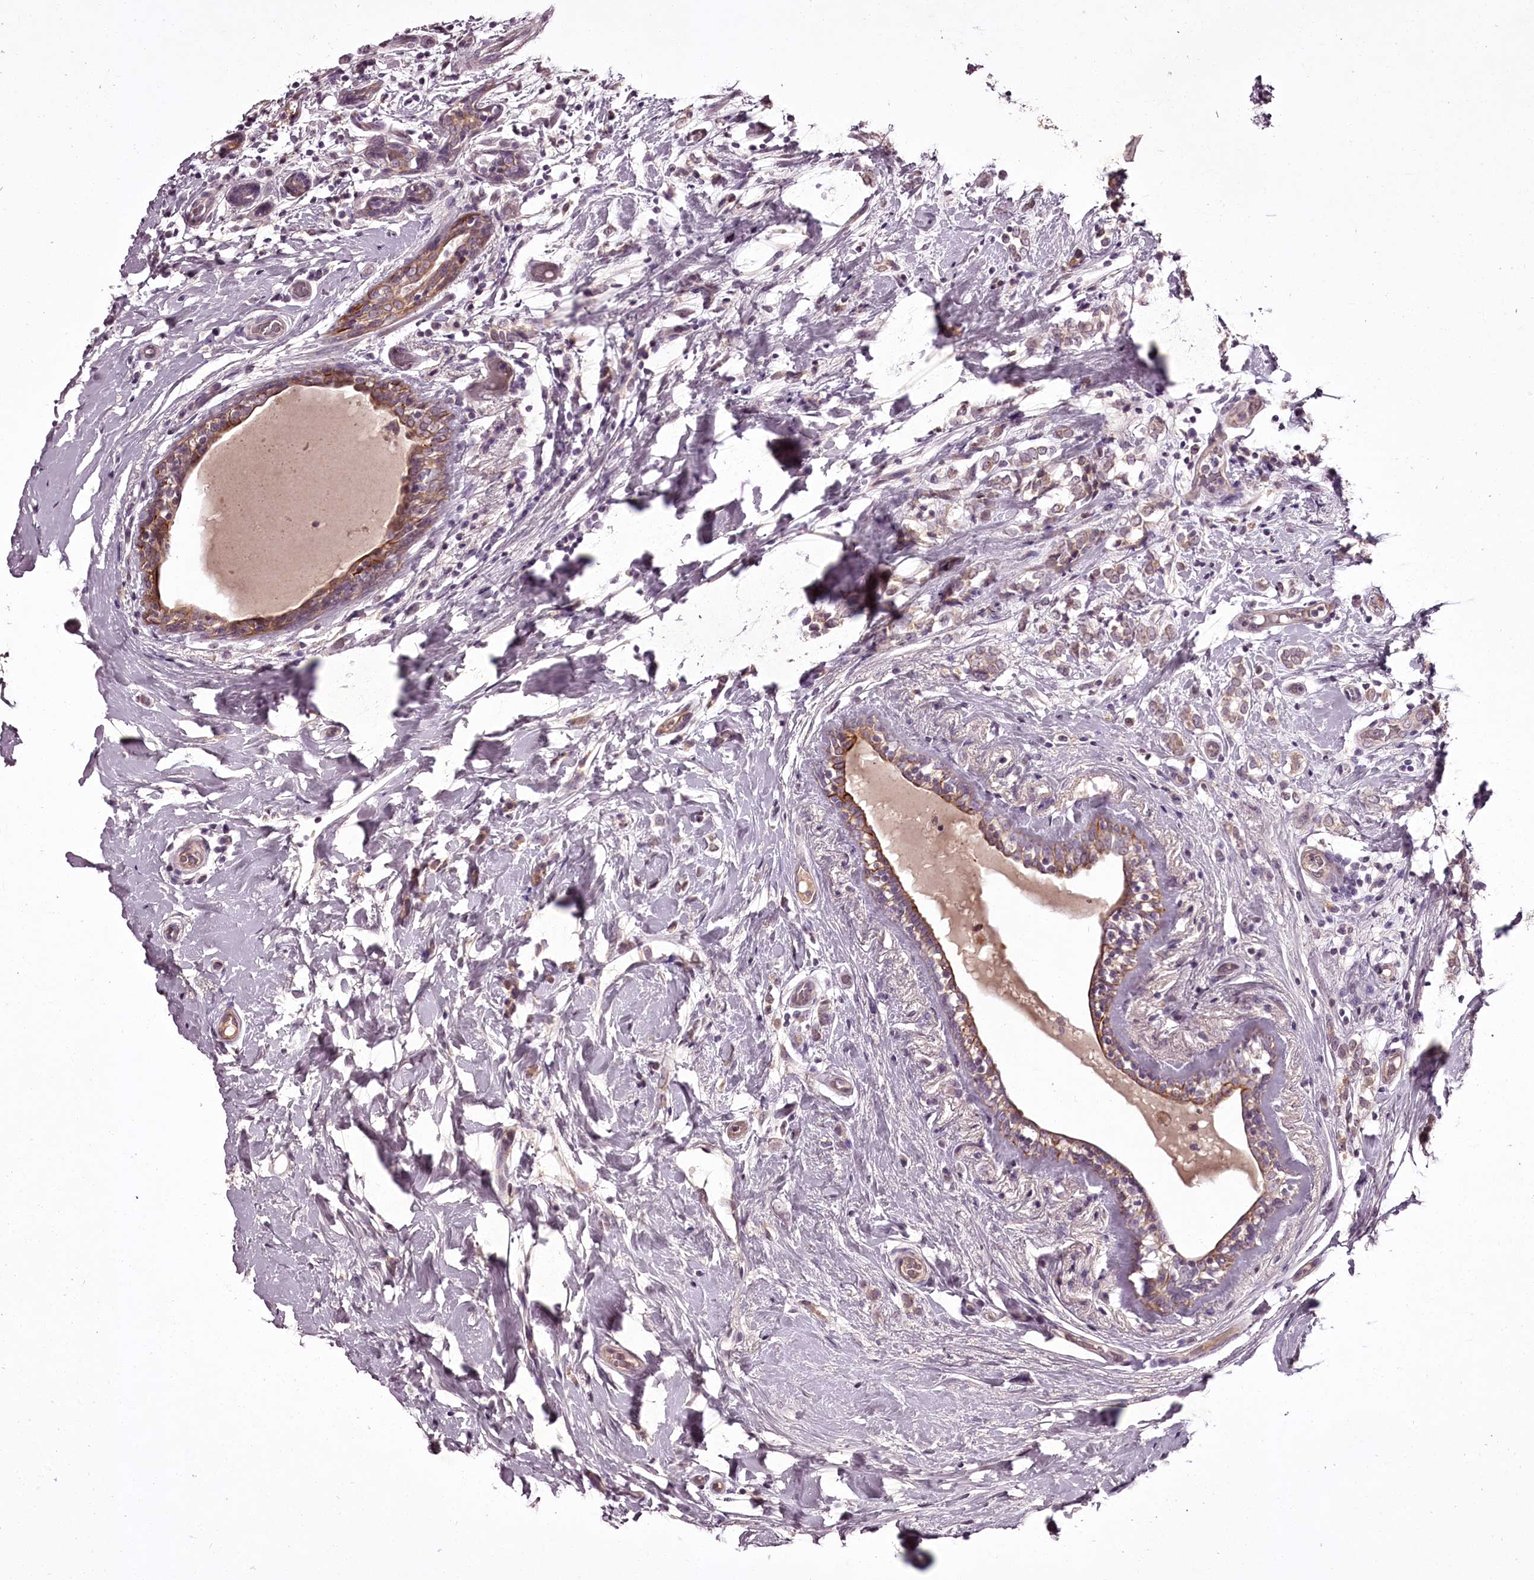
{"staining": {"intensity": "weak", "quantity": "25%-75%", "location": "cytoplasmic/membranous"}, "tissue": "breast cancer", "cell_type": "Tumor cells", "image_type": "cancer", "snomed": [{"axis": "morphology", "description": "Normal tissue, NOS"}, {"axis": "morphology", "description": "Lobular carcinoma"}, {"axis": "topography", "description": "Breast"}], "caption": "About 25%-75% of tumor cells in human breast lobular carcinoma reveal weak cytoplasmic/membranous protein staining as visualized by brown immunohistochemical staining.", "gene": "RBMXL2", "patient": {"sex": "female", "age": 47}}